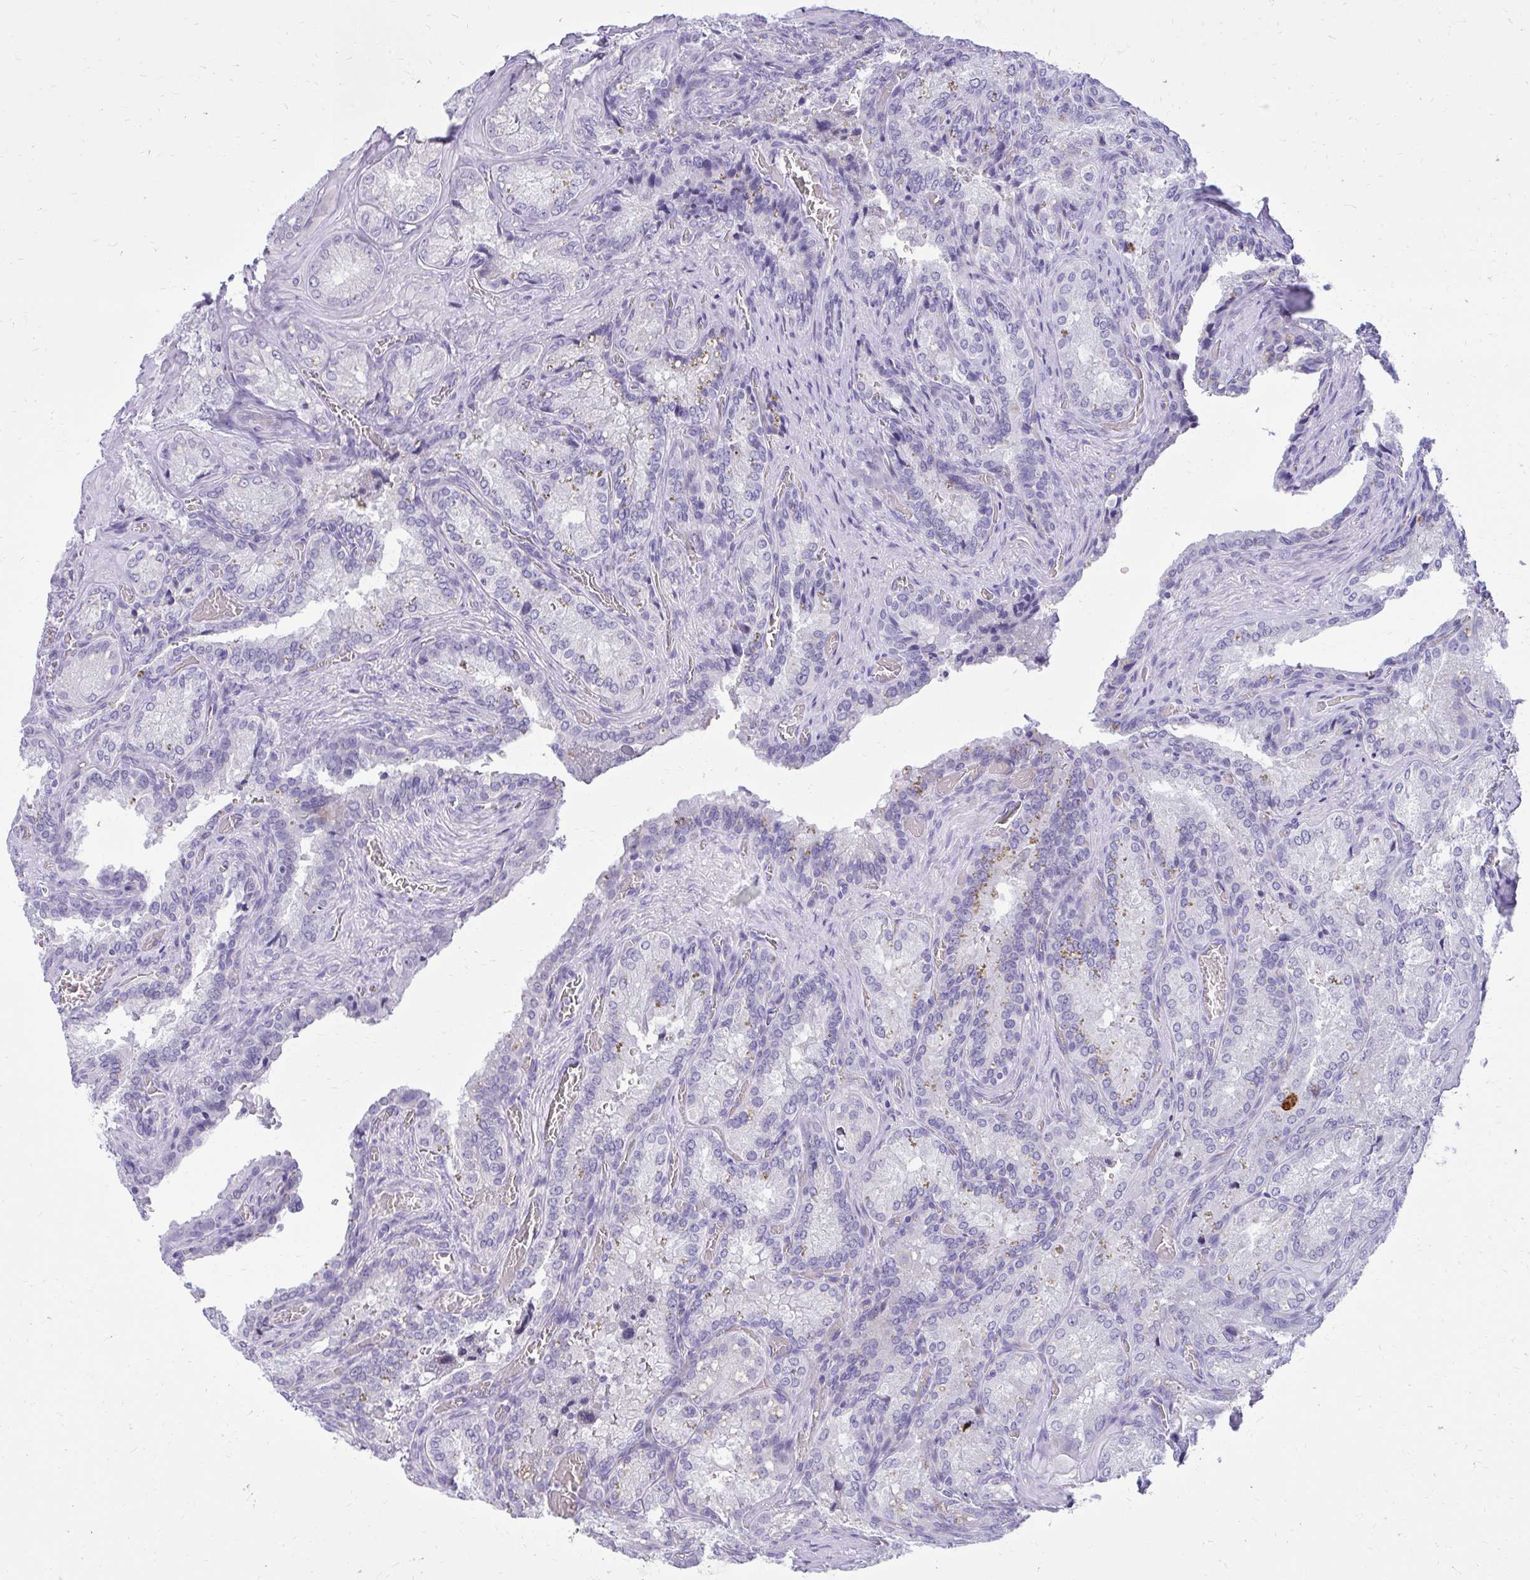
{"staining": {"intensity": "negative", "quantity": "none", "location": "none"}, "tissue": "seminal vesicle", "cell_type": "Glandular cells", "image_type": "normal", "snomed": [{"axis": "morphology", "description": "Normal tissue, NOS"}, {"axis": "topography", "description": "Seminal veicle"}], "caption": "Protein analysis of normal seminal vesicle demonstrates no significant positivity in glandular cells. (Stains: DAB immunohistochemistry with hematoxylin counter stain, Microscopy: brightfield microscopy at high magnification).", "gene": "PRAP1", "patient": {"sex": "male", "age": 47}}